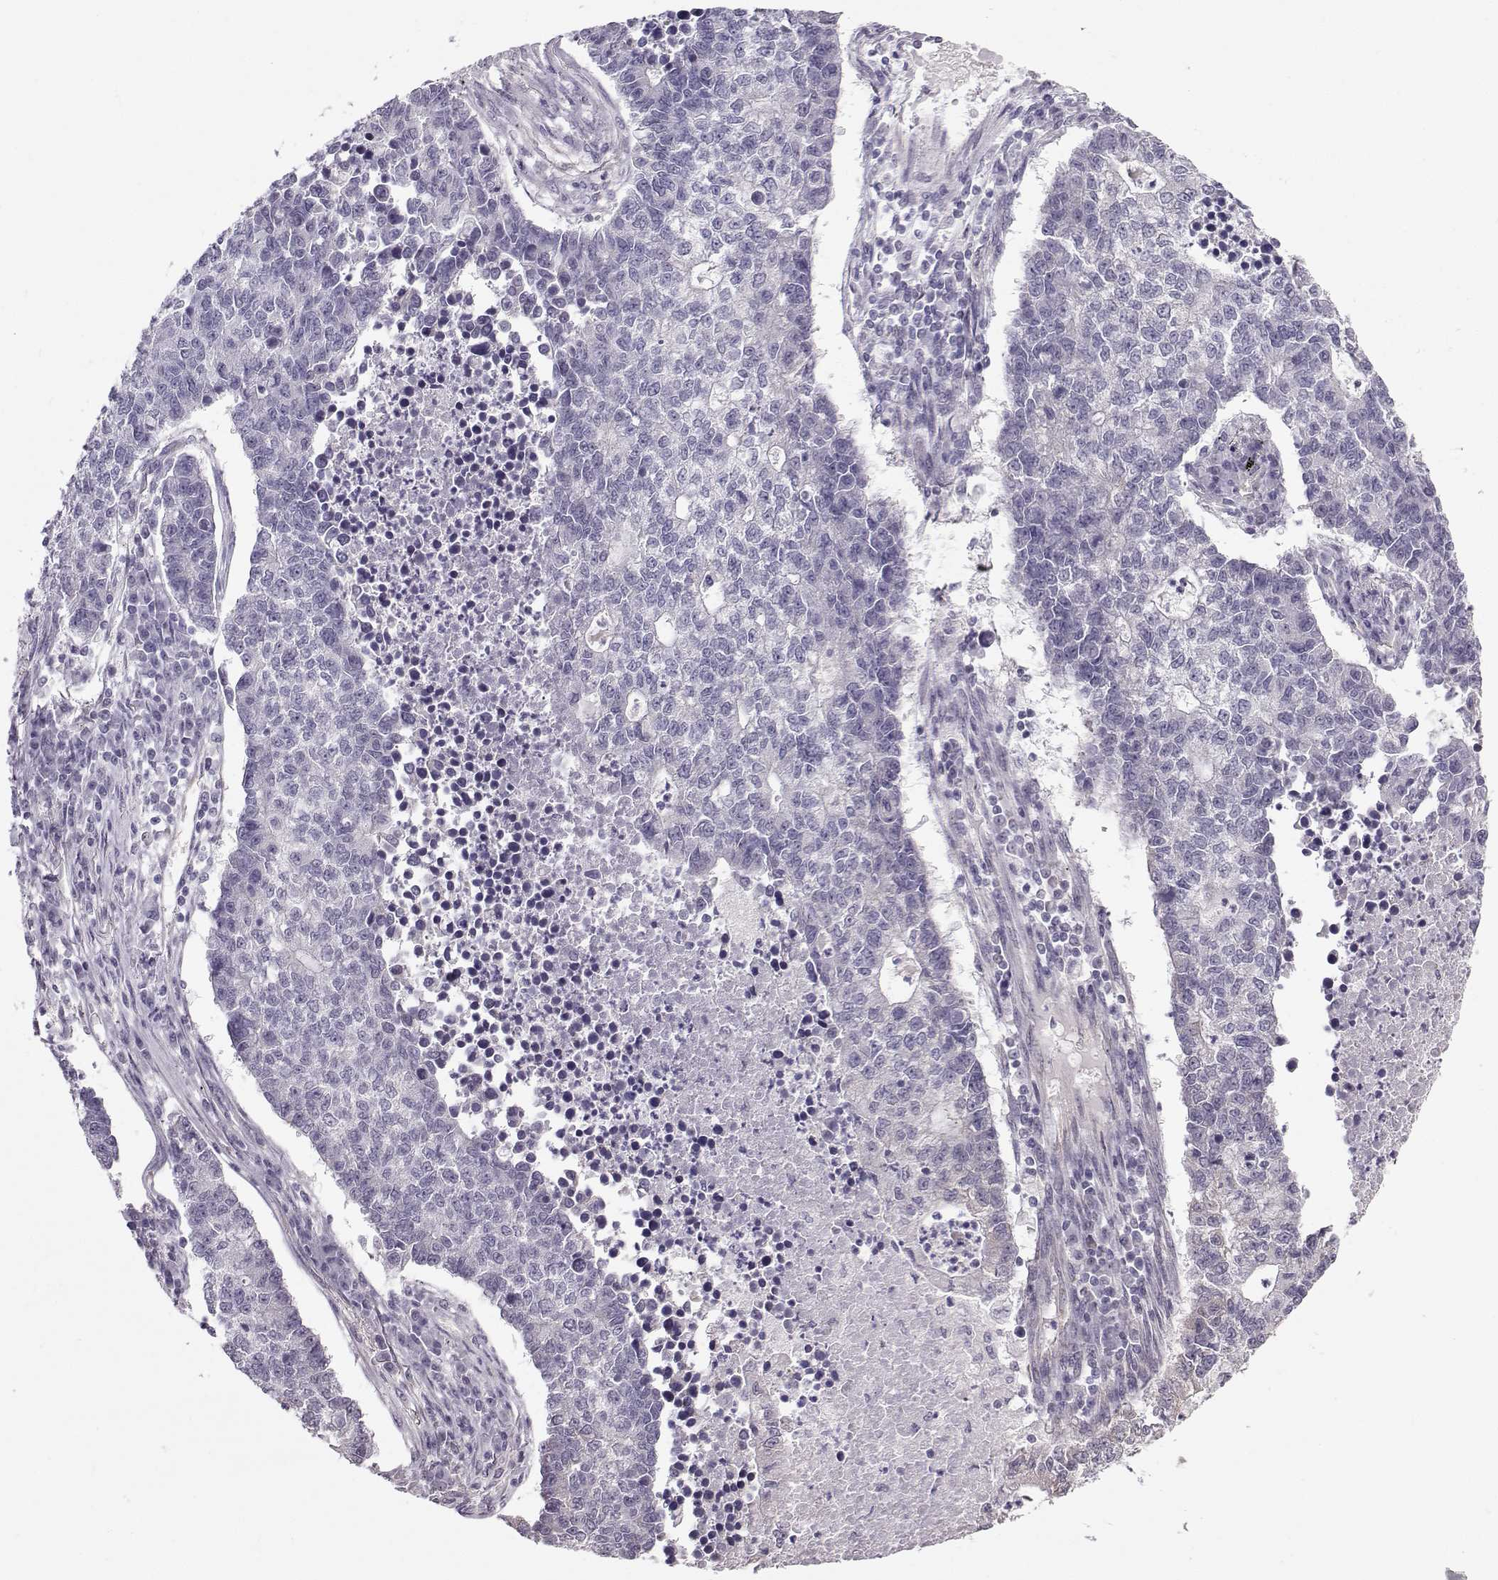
{"staining": {"intensity": "negative", "quantity": "none", "location": "none"}, "tissue": "lung cancer", "cell_type": "Tumor cells", "image_type": "cancer", "snomed": [{"axis": "morphology", "description": "Adenocarcinoma, NOS"}, {"axis": "topography", "description": "Lung"}], "caption": "The photomicrograph shows no significant staining in tumor cells of lung cancer.", "gene": "TSPYL5", "patient": {"sex": "male", "age": 57}}